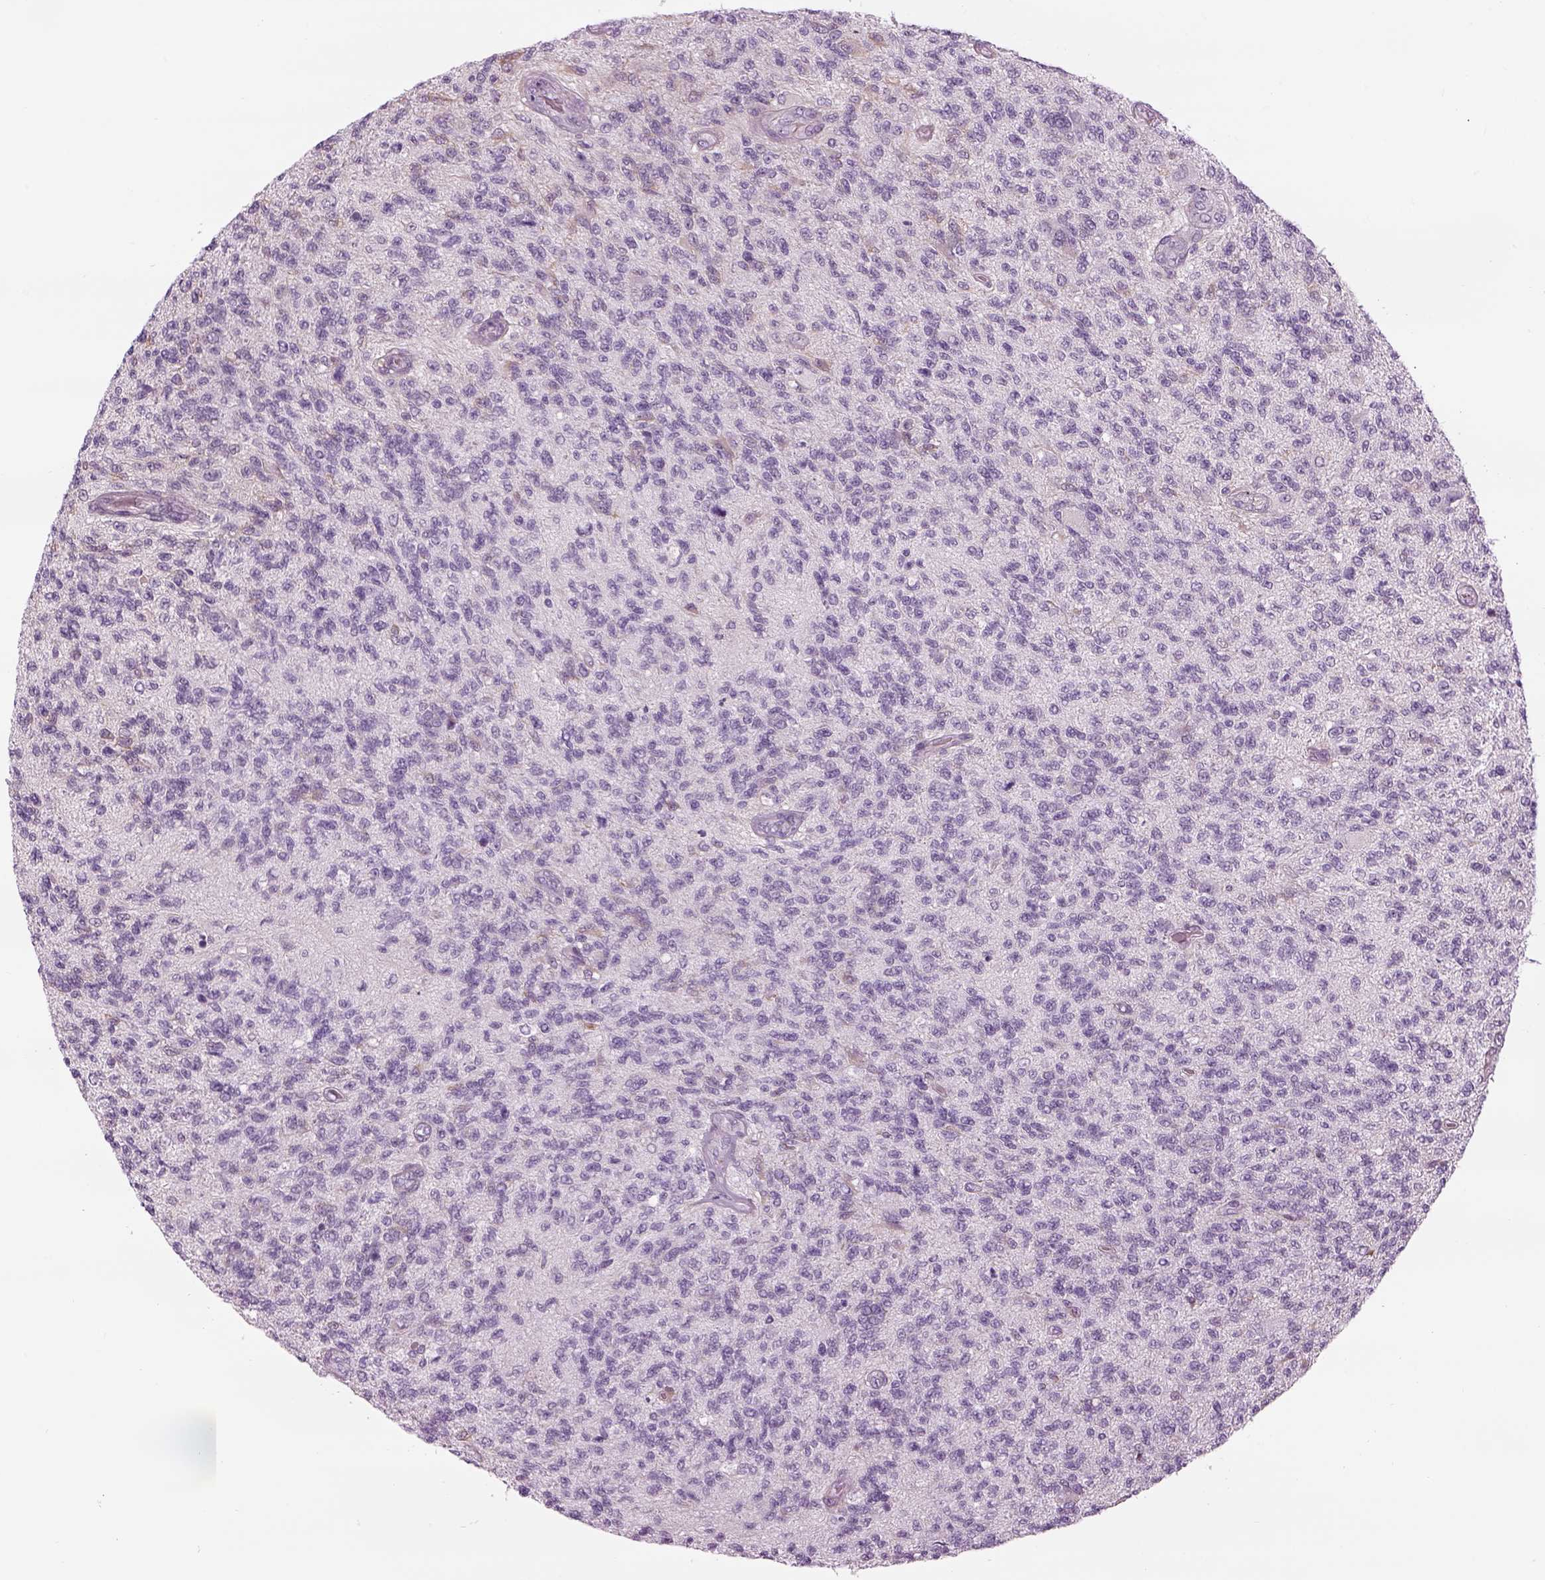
{"staining": {"intensity": "negative", "quantity": "none", "location": "none"}, "tissue": "glioma", "cell_type": "Tumor cells", "image_type": "cancer", "snomed": [{"axis": "morphology", "description": "Glioma, malignant, High grade"}, {"axis": "topography", "description": "Brain"}], "caption": "Tumor cells are negative for protein expression in human malignant glioma (high-grade).", "gene": "LRRIQ3", "patient": {"sex": "male", "age": 56}}